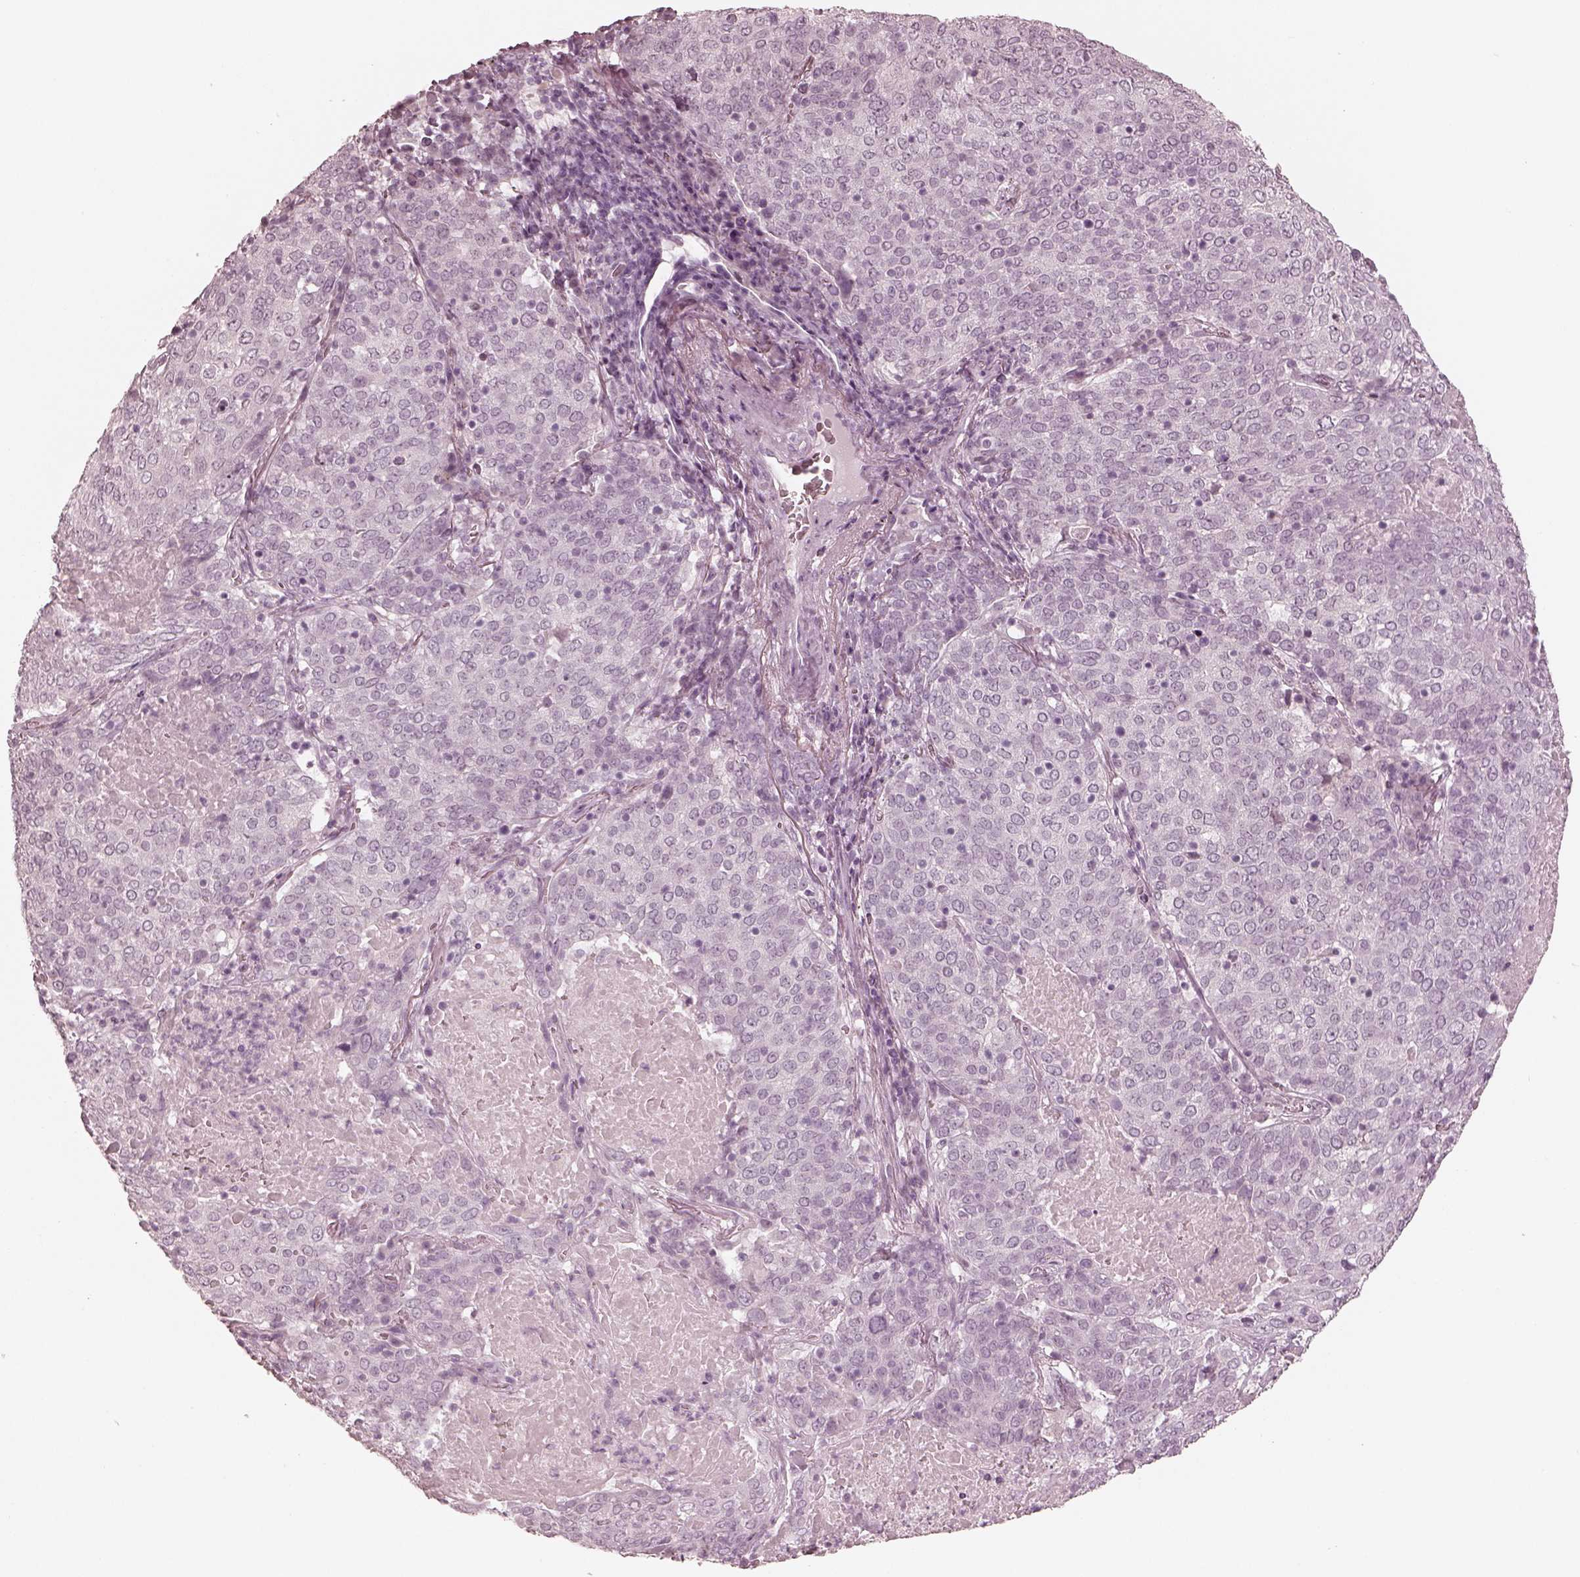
{"staining": {"intensity": "negative", "quantity": "none", "location": "none"}, "tissue": "lung cancer", "cell_type": "Tumor cells", "image_type": "cancer", "snomed": [{"axis": "morphology", "description": "Squamous cell carcinoma, NOS"}, {"axis": "topography", "description": "Lung"}], "caption": "This is an immunohistochemistry (IHC) photomicrograph of lung squamous cell carcinoma. There is no positivity in tumor cells.", "gene": "CALR3", "patient": {"sex": "male", "age": 82}}